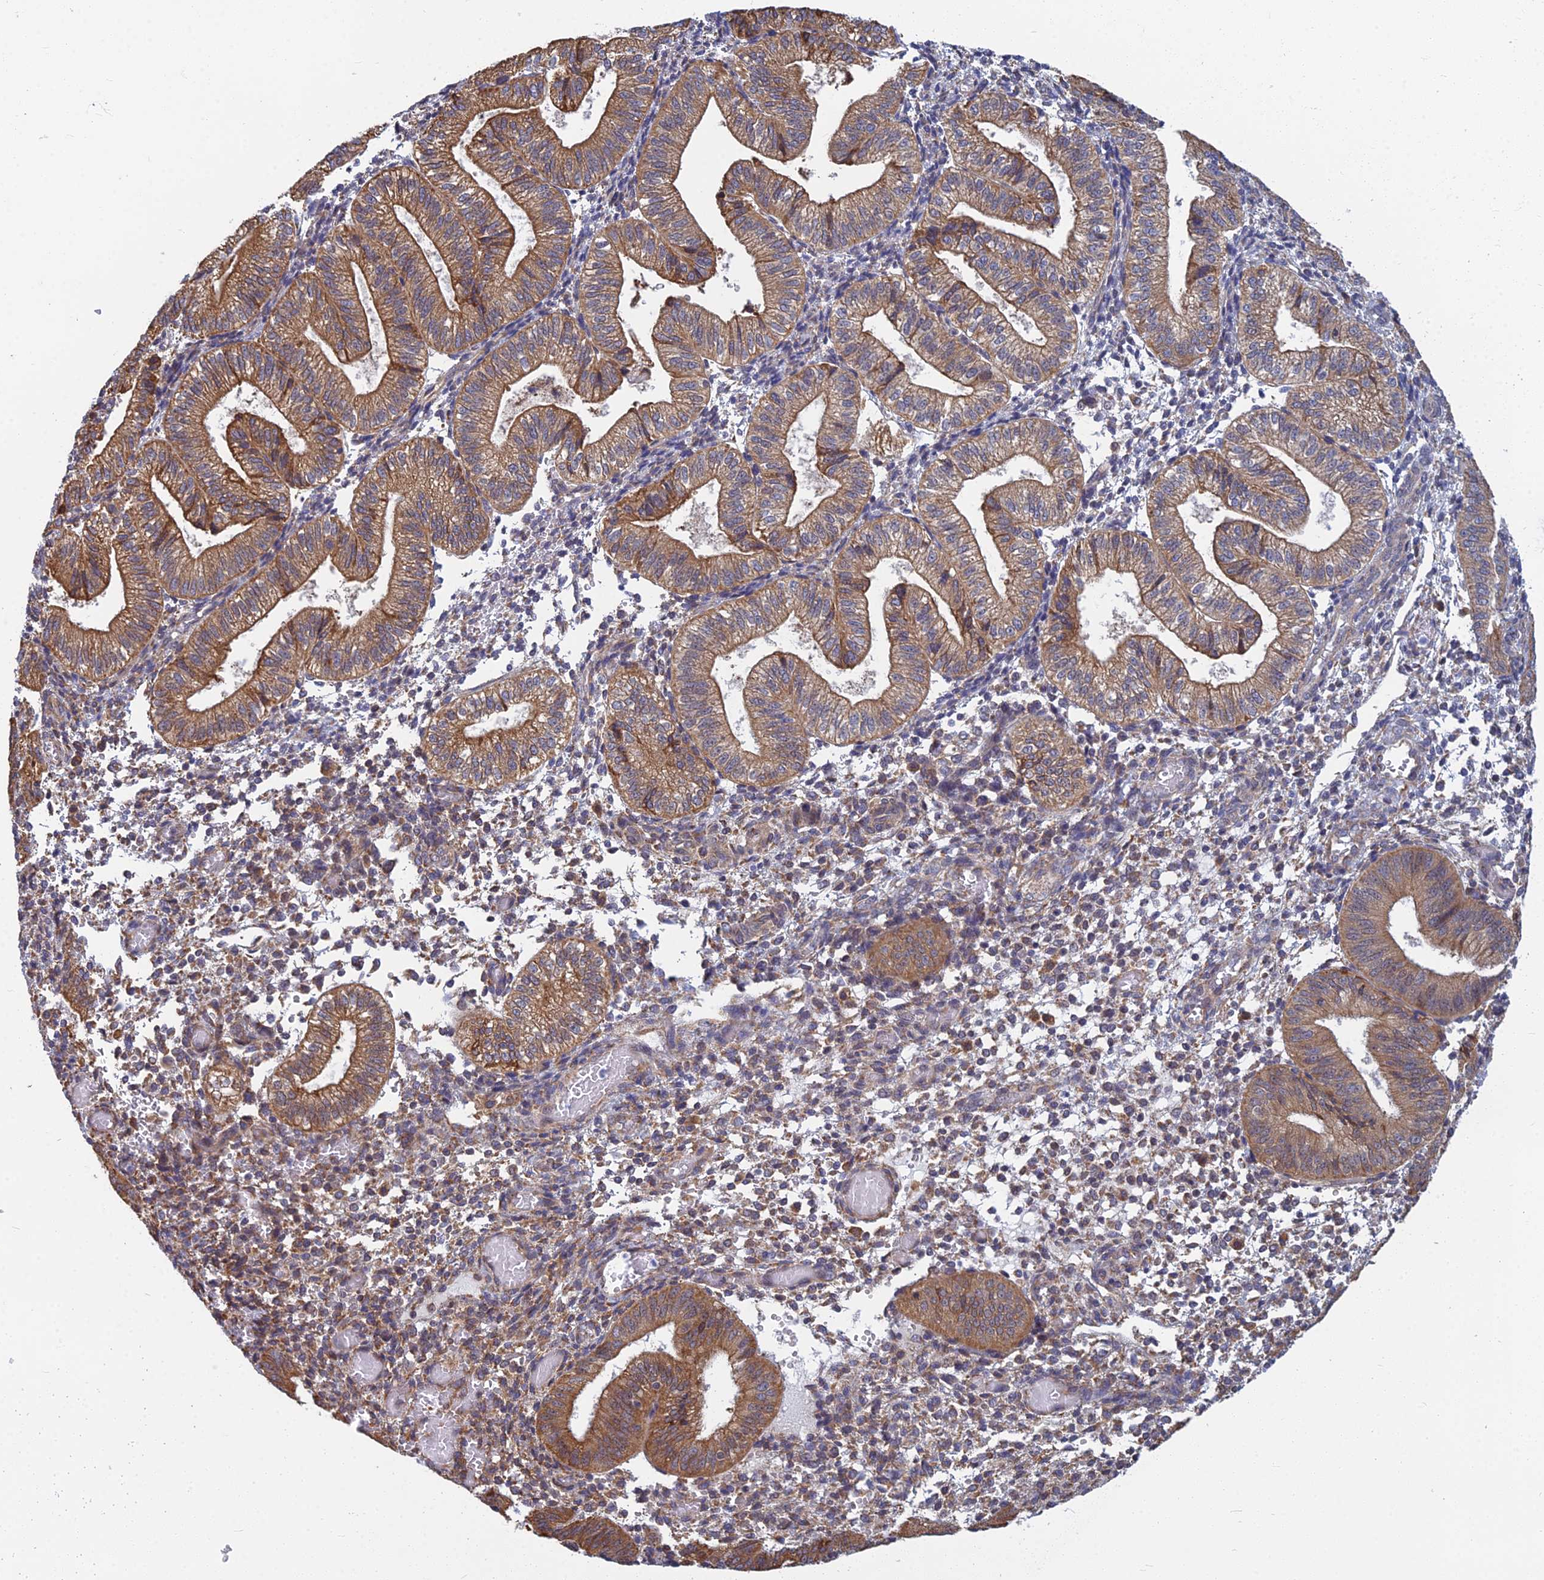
{"staining": {"intensity": "moderate", "quantity": "25%-75%", "location": "cytoplasmic/membranous"}, "tissue": "endometrium", "cell_type": "Cells in endometrial stroma", "image_type": "normal", "snomed": [{"axis": "morphology", "description": "Normal tissue, NOS"}, {"axis": "topography", "description": "Endometrium"}], "caption": "About 25%-75% of cells in endometrial stroma in unremarkable endometrium reveal moderate cytoplasmic/membranous protein positivity as visualized by brown immunohistochemical staining.", "gene": "KIAA1143", "patient": {"sex": "female", "age": 34}}